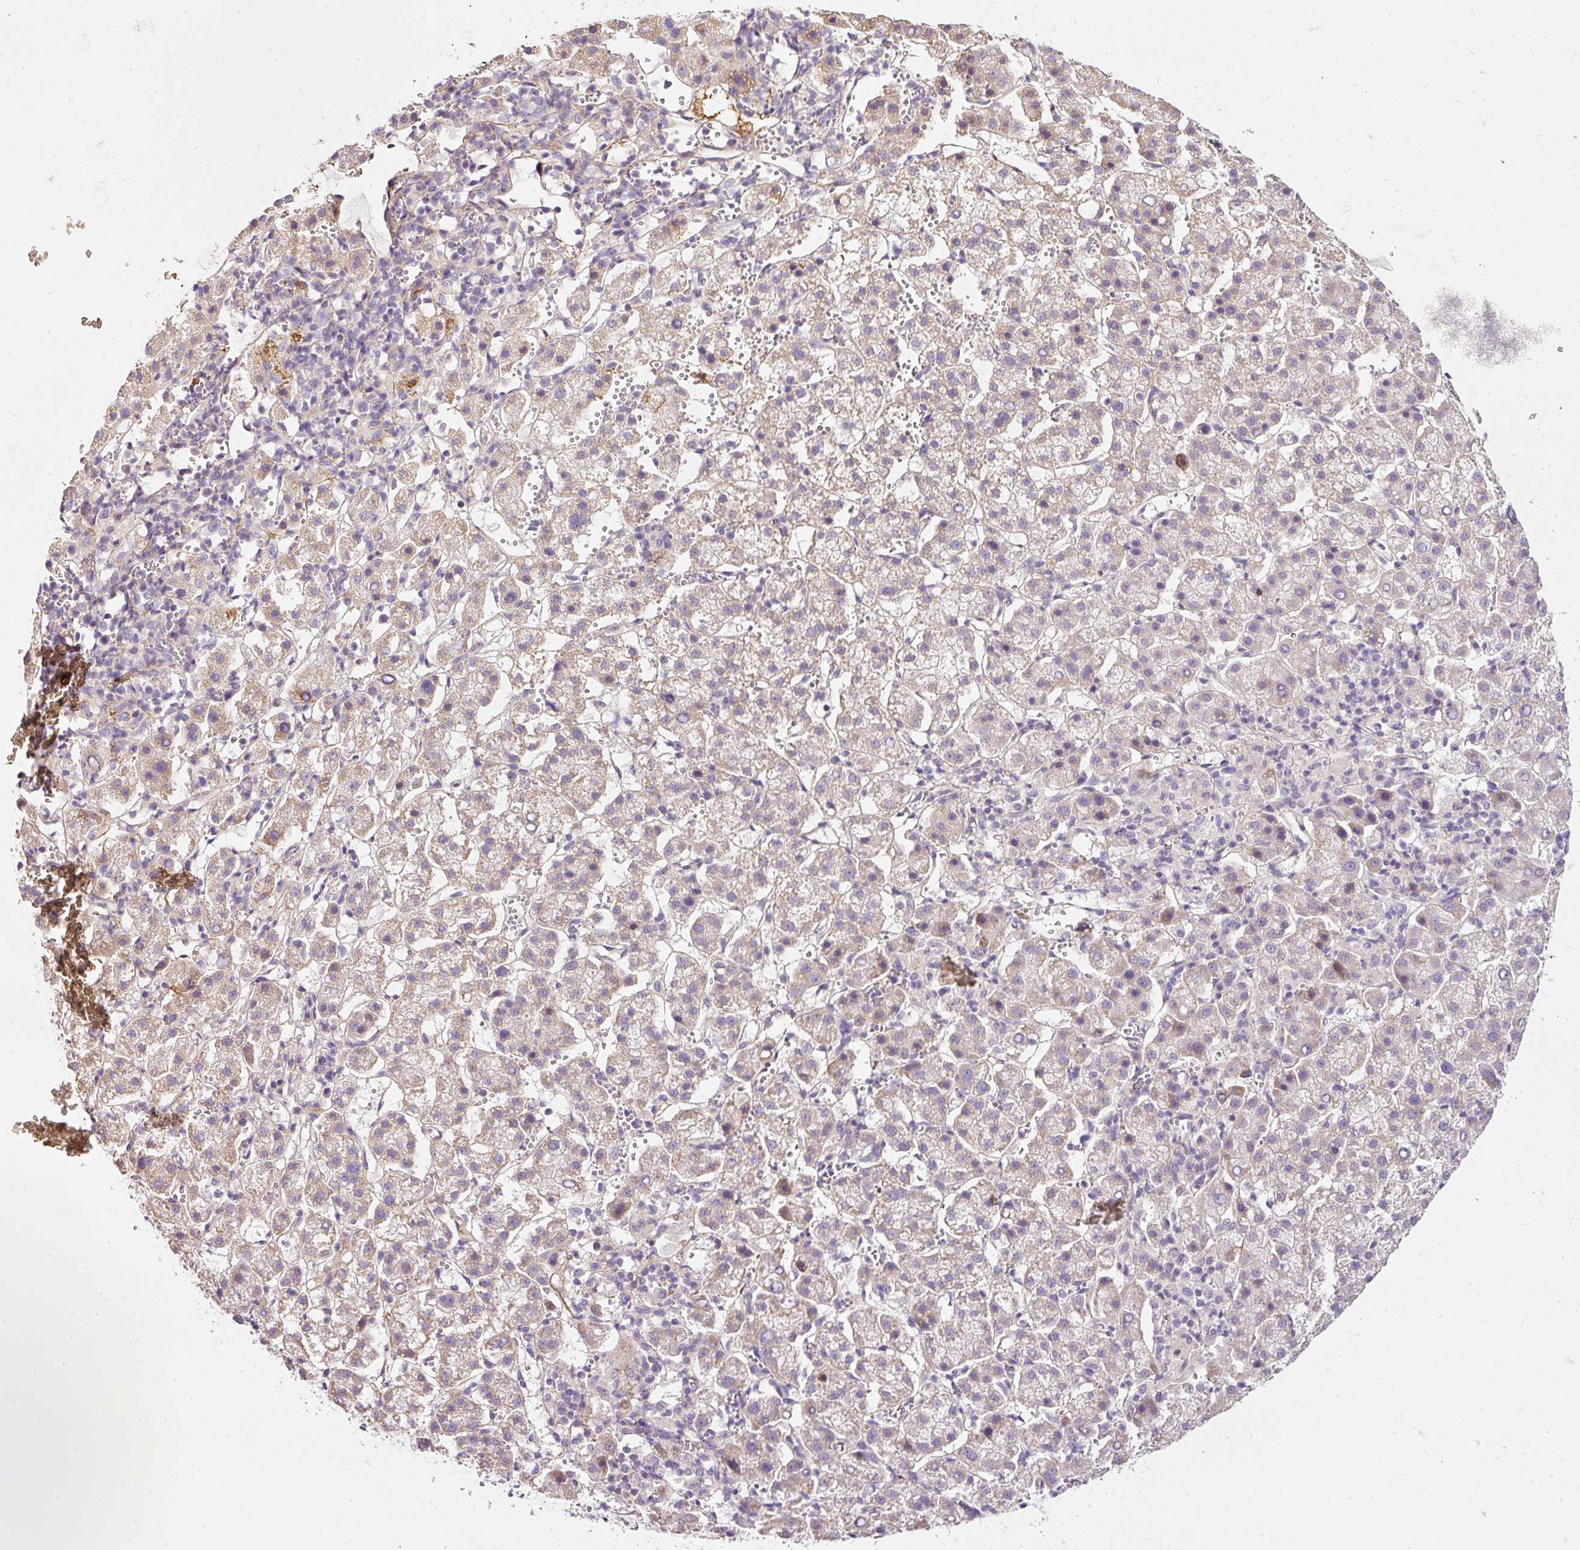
{"staining": {"intensity": "weak", "quantity": "25%-75%", "location": "cytoplasmic/membranous"}, "tissue": "liver cancer", "cell_type": "Tumor cells", "image_type": "cancer", "snomed": [{"axis": "morphology", "description": "Carcinoma, Hepatocellular, NOS"}, {"axis": "topography", "description": "Liver"}], "caption": "IHC photomicrograph of human liver cancer stained for a protein (brown), which demonstrates low levels of weak cytoplasmic/membranous positivity in about 25%-75% of tumor cells.", "gene": "KPNA5", "patient": {"sex": "female", "age": 58}}